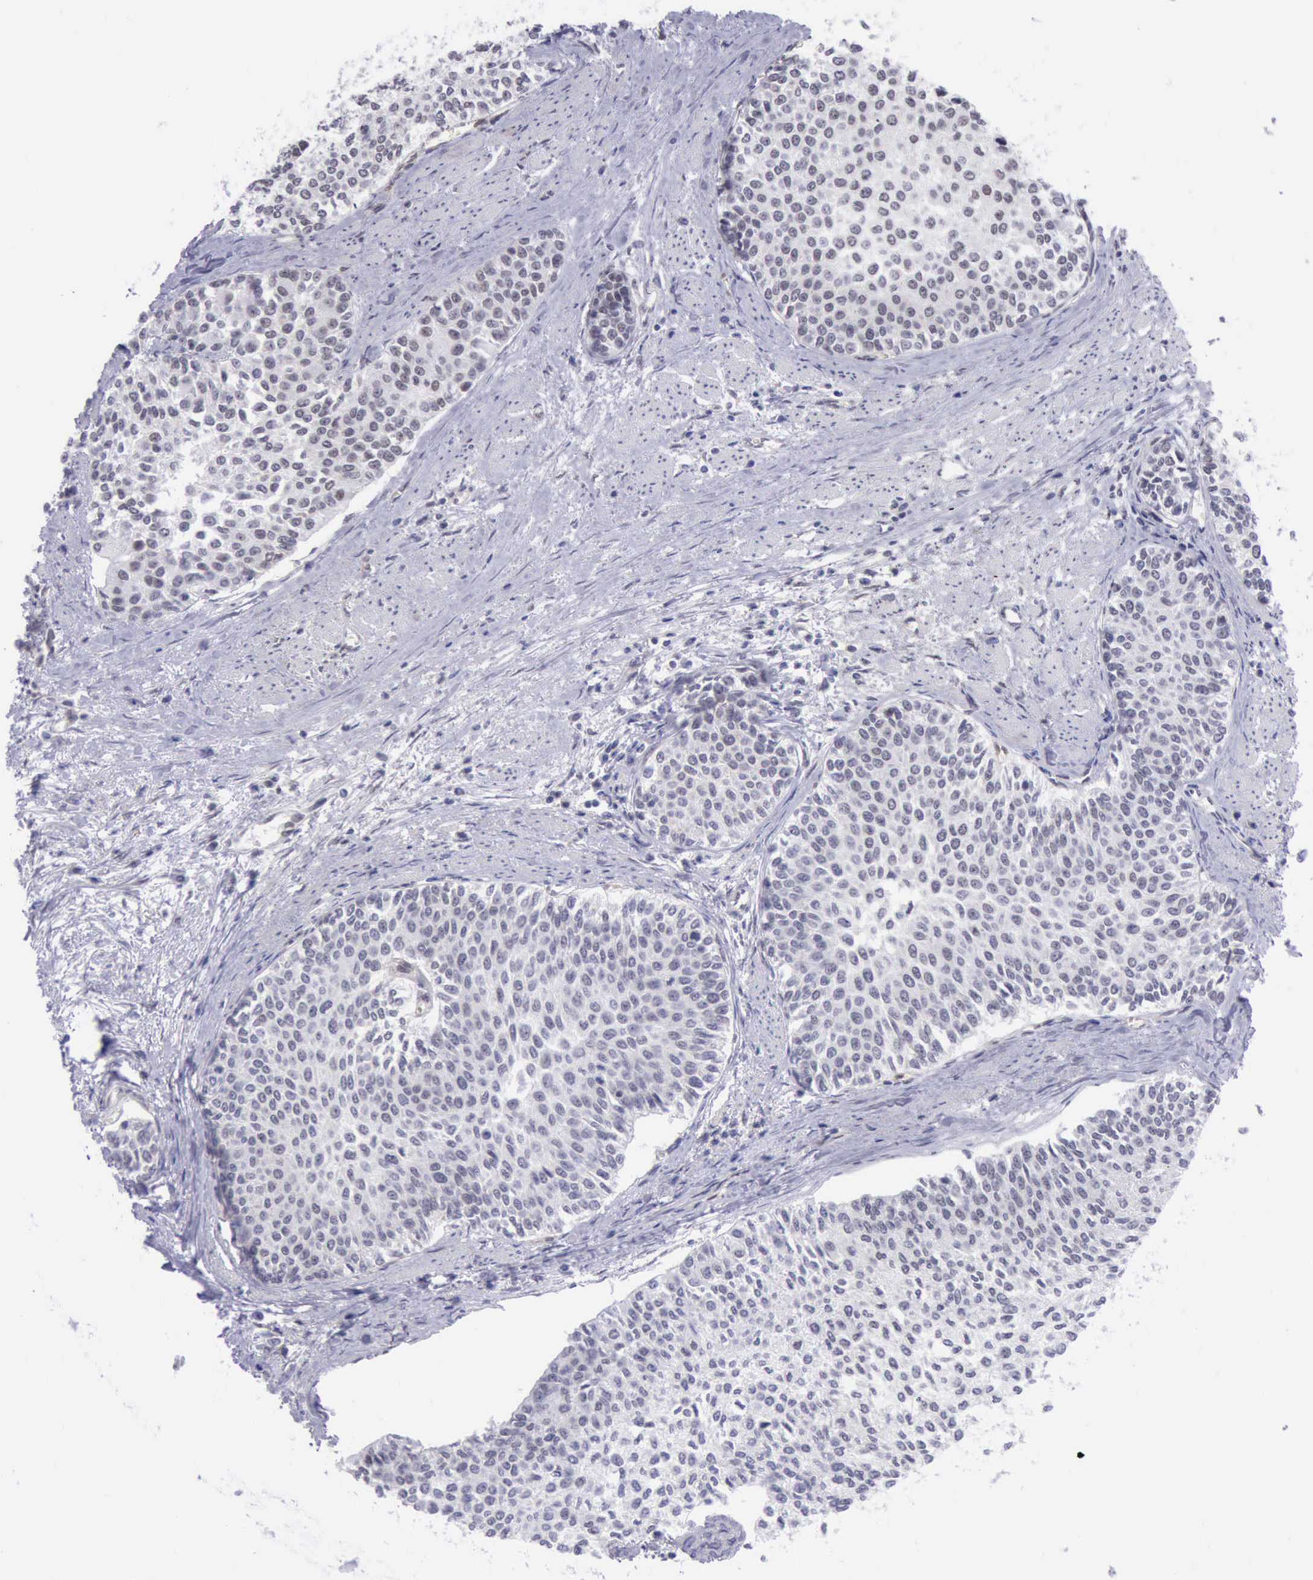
{"staining": {"intensity": "weak", "quantity": "25%-75%", "location": "nuclear"}, "tissue": "urothelial cancer", "cell_type": "Tumor cells", "image_type": "cancer", "snomed": [{"axis": "morphology", "description": "Urothelial carcinoma, Low grade"}, {"axis": "topography", "description": "Urinary bladder"}], "caption": "IHC image of neoplastic tissue: urothelial carcinoma (low-grade) stained using immunohistochemistry (IHC) exhibits low levels of weak protein expression localized specifically in the nuclear of tumor cells, appearing as a nuclear brown color.", "gene": "ERCC4", "patient": {"sex": "female", "age": 73}}